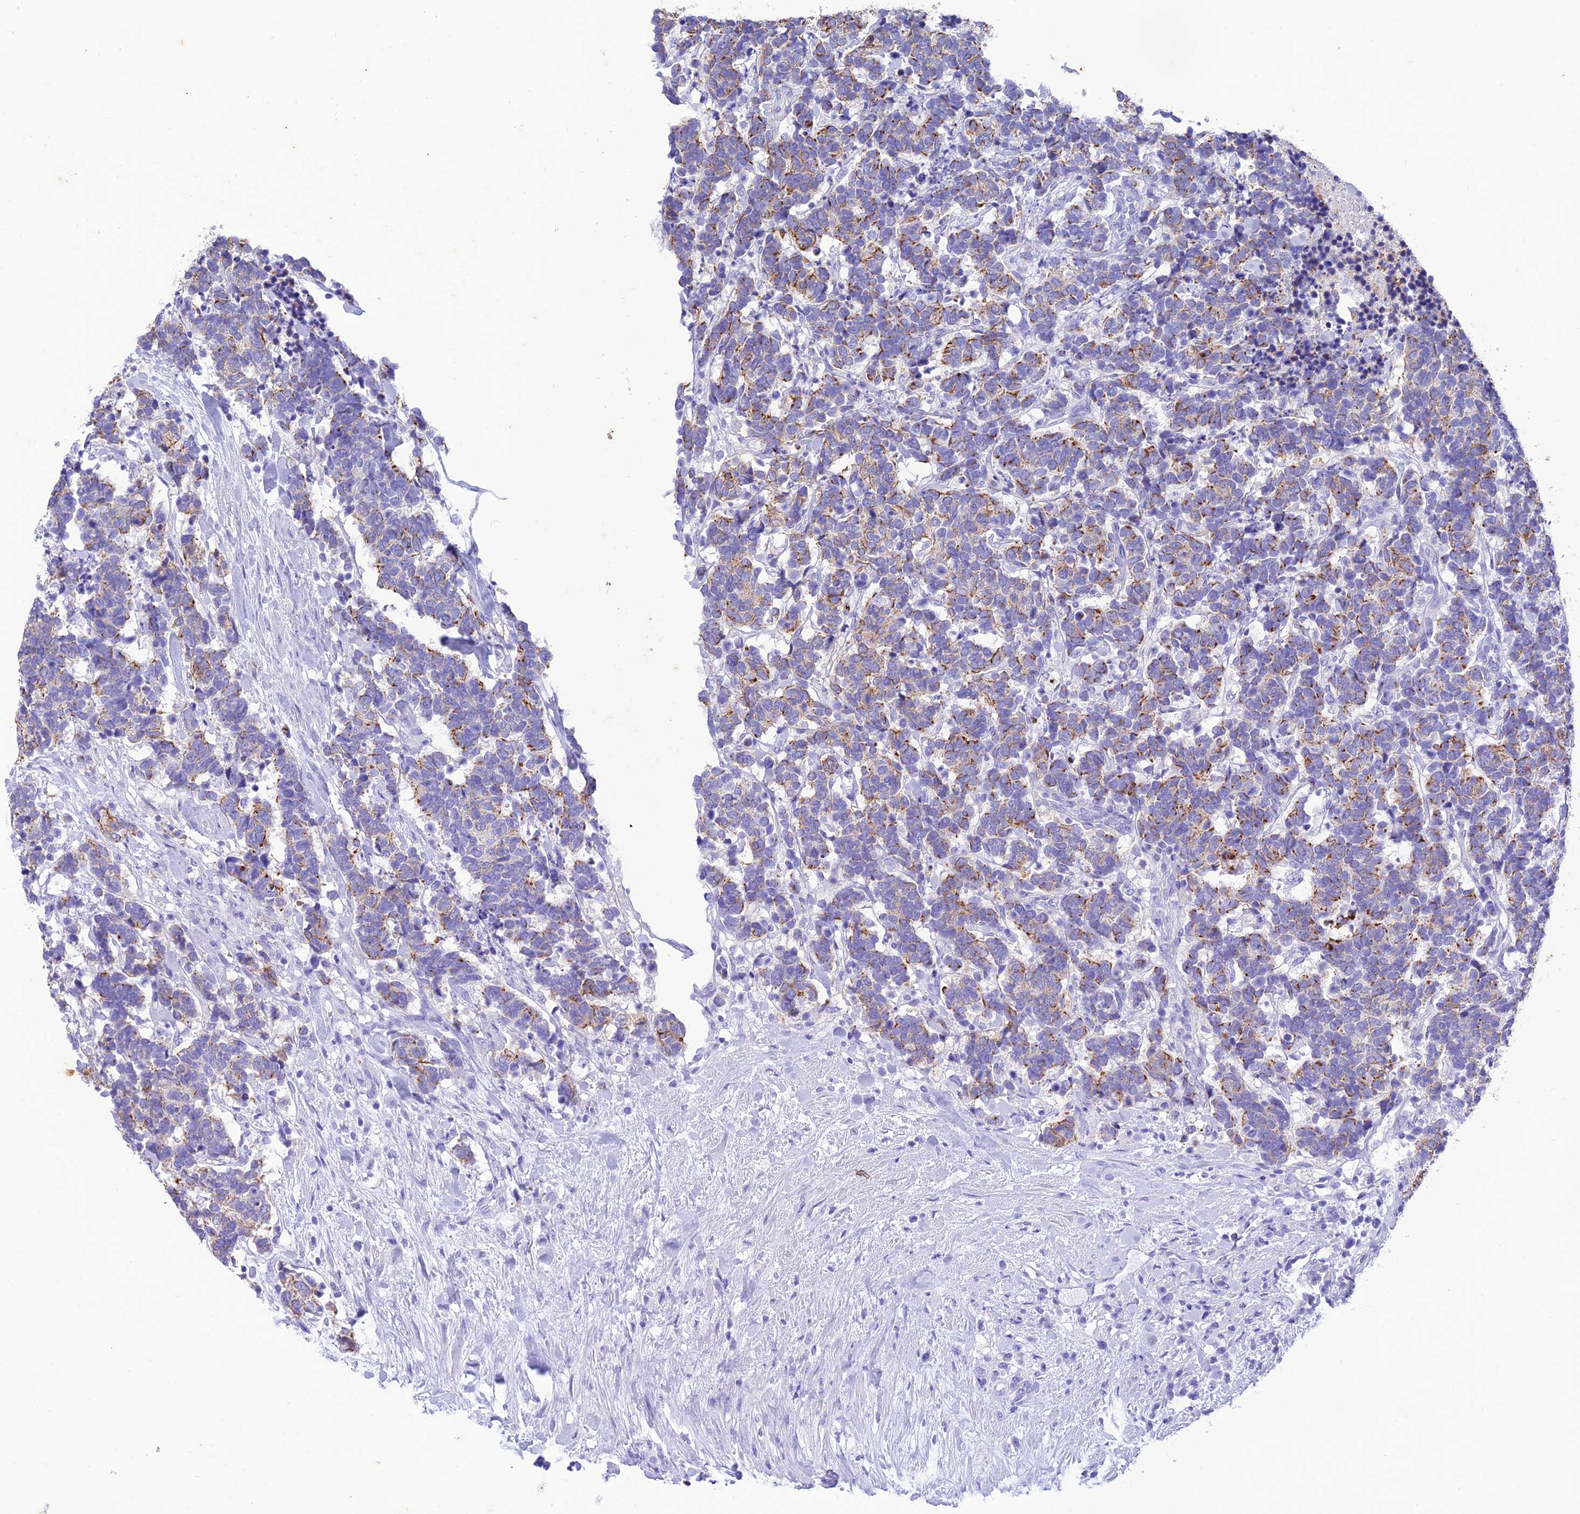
{"staining": {"intensity": "moderate", "quantity": "25%-75%", "location": "cytoplasmic/membranous"}, "tissue": "carcinoid", "cell_type": "Tumor cells", "image_type": "cancer", "snomed": [{"axis": "morphology", "description": "Carcinoma, NOS"}, {"axis": "morphology", "description": "Carcinoid, malignant, NOS"}, {"axis": "topography", "description": "Prostate"}], "caption": "The immunohistochemical stain highlights moderate cytoplasmic/membranous positivity in tumor cells of malignant carcinoid tissue. Nuclei are stained in blue.", "gene": "VPS52", "patient": {"sex": "male", "age": 57}}